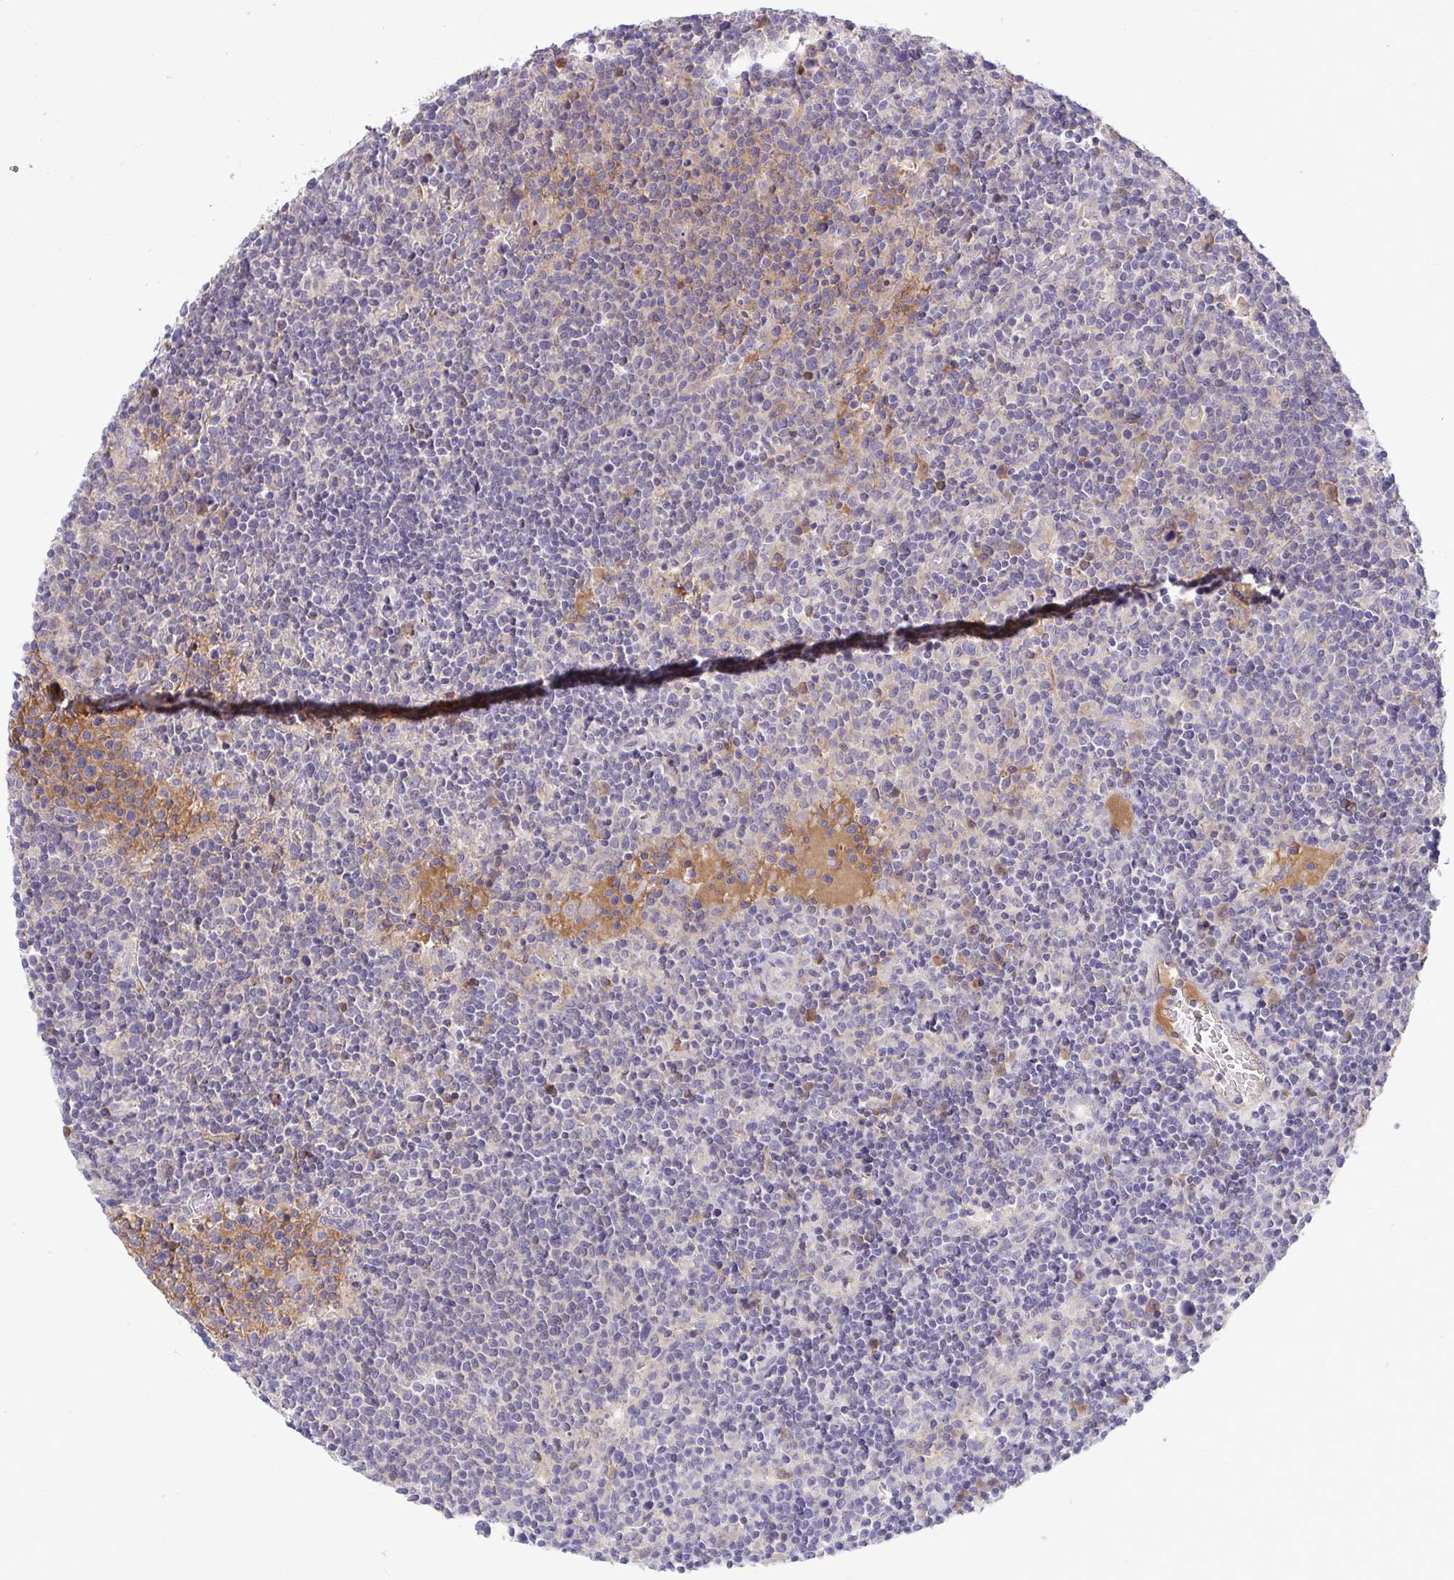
{"staining": {"intensity": "negative", "quantity": "none", "location": "none"}, "tissue": "lymphoma", "cell_type": "Tumor cells", "image_type": "cancer", "snomed": [{"axis": "morphology", "description": "Malignant lymphoma, non-Hodgkin's type, High grade"}, {"axis": "topography", "description": "Lymph node"}], "caption": "This is an immunohistochemistry photomicrograph of human high-grade malignant lymphoma, non-Hodgkin's type. There is no expression in tumor cells.", "gene": "ZNF581", "patient": {"sex": "male", "age": 61}}